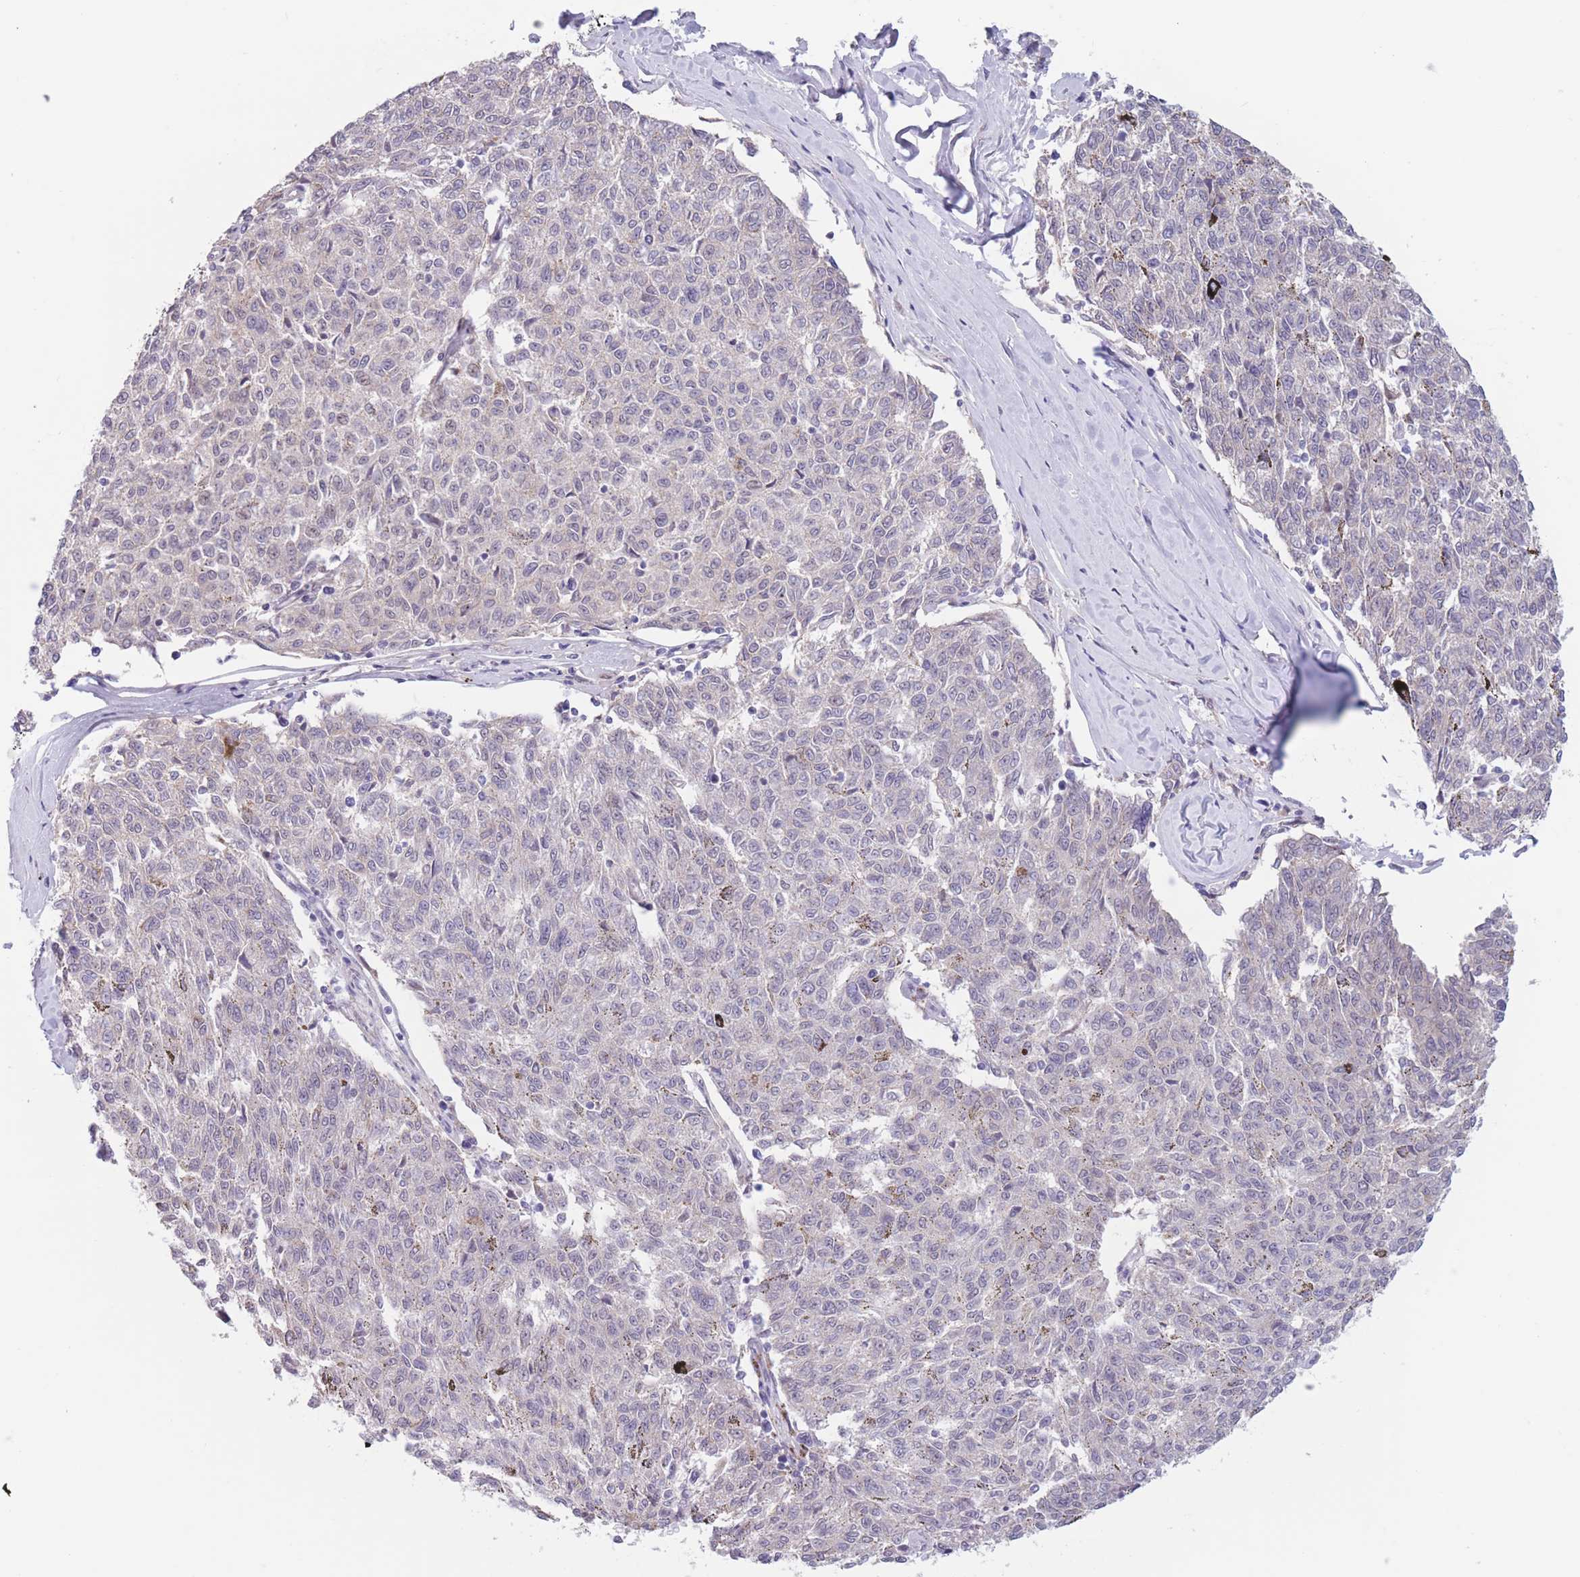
{"staining": {"intensity": "negative", "quantity": "none", "location": "none"}, "tissue": "melanoma", "cell_type": "Tumor cells", "image_type": "cancer", "snomed": [{"axis": "morphology", "description": "Malignant melanoma, NOS"}, {"axis": "topography", "description": "Skin"}], "caption": "Immunohistochemistry (IHC) micrograph of malignant melanoma stained for a protein (brown), which demonstrates no staining in tumor cells. (IHC, brightfield microscopy, high magnification).", "gene": "PODXL", "patient": {"sex": "female", "age": 72}}